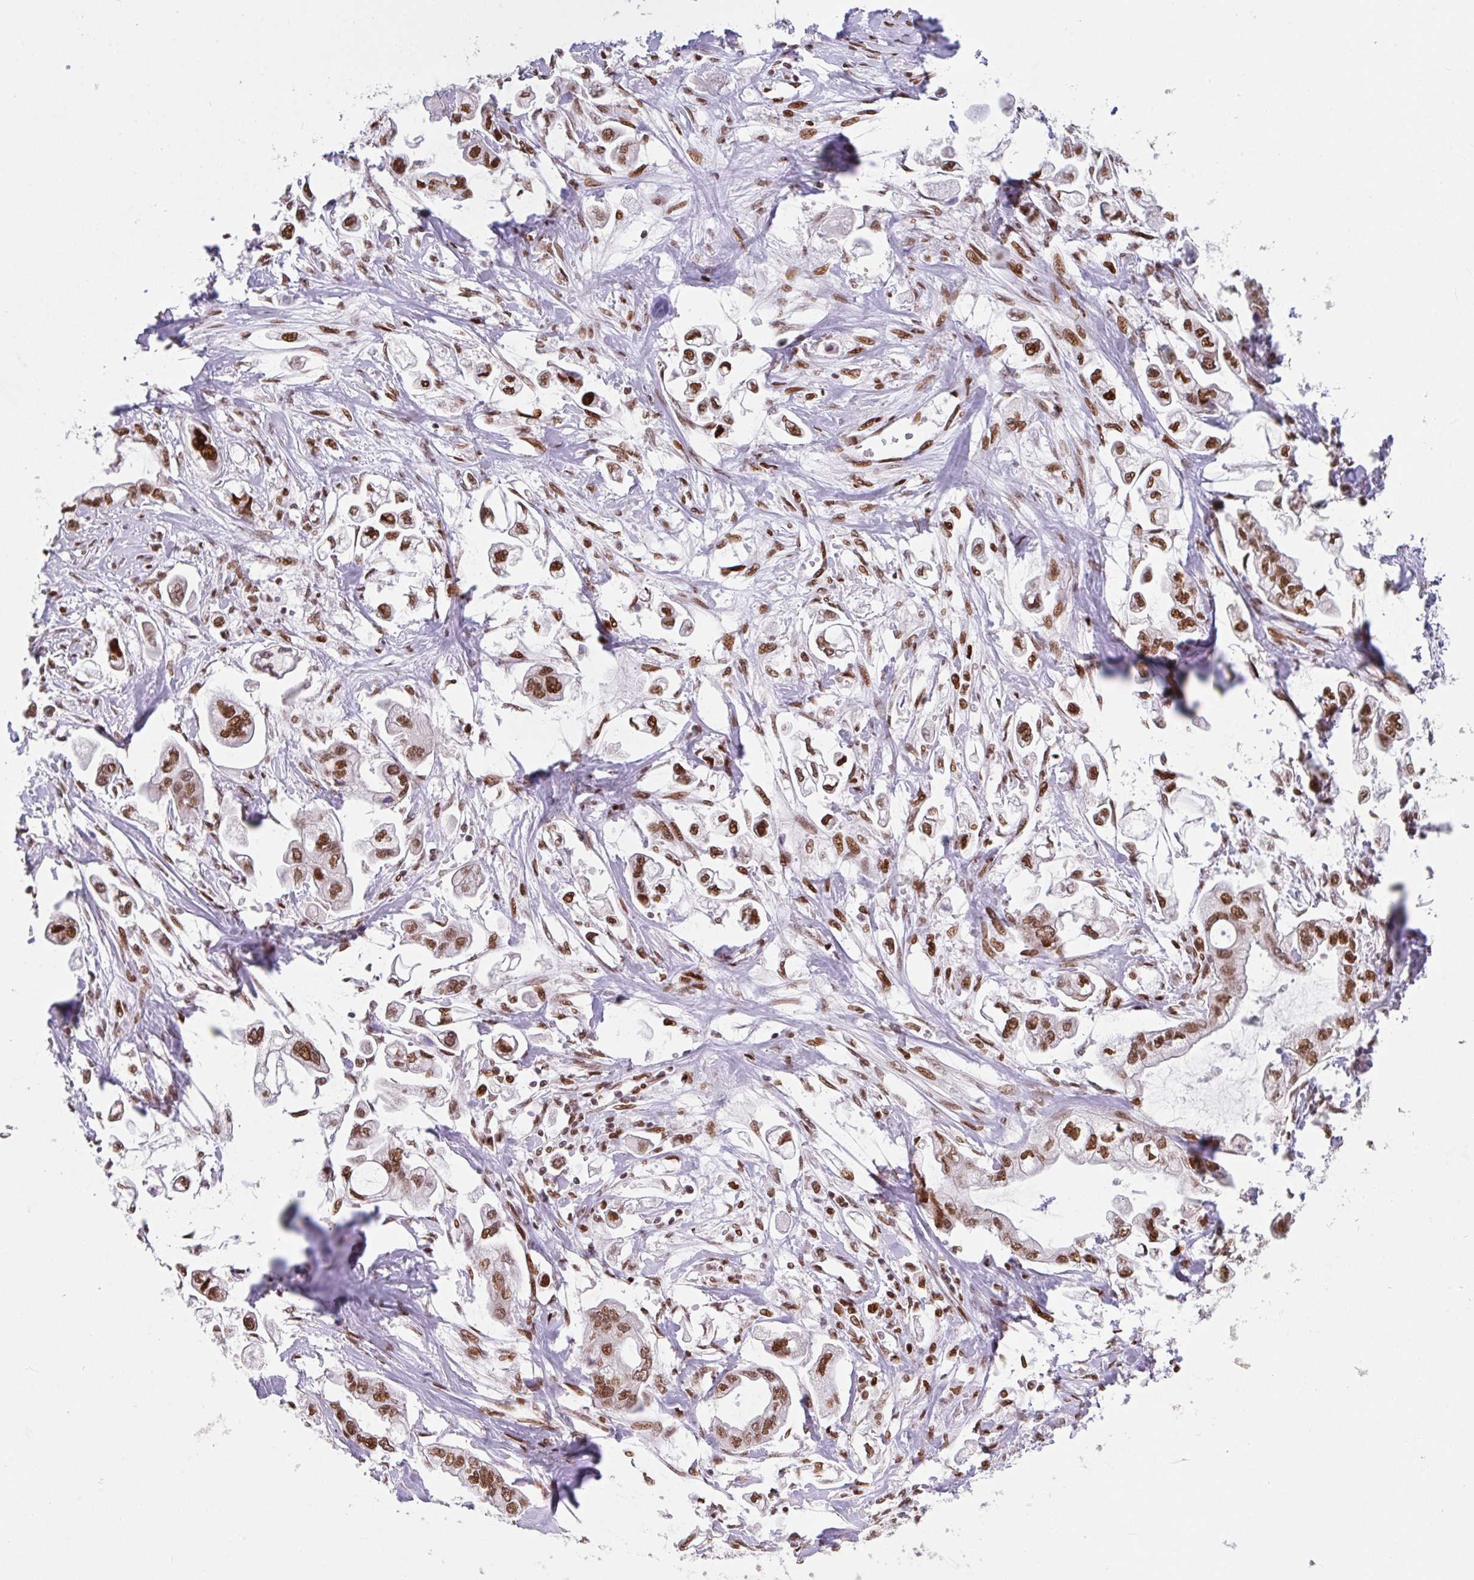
{"staining": {"intensity": "strong", "quantity": ">75%", "location": "nuclear"}, "tissue": "stomach cancer", "cell_type": "Tumor cells", "image_type": "cancer", "snomed": [{"axis": "morphology", "description": "Adenocarcinoma, NOS"}, {"axis": "topography", "description": "Stomach"}], "caption": "Protein expression analysis of human stomach cancer (adenocarcinoma) reveals strong nuclear staining in about >75% of tumor cells. The protein of interest is shown in brown color, while the nuclei are stained blue.", "gene": "CLP1", "patient": {"sex": "male", "age": 62}}